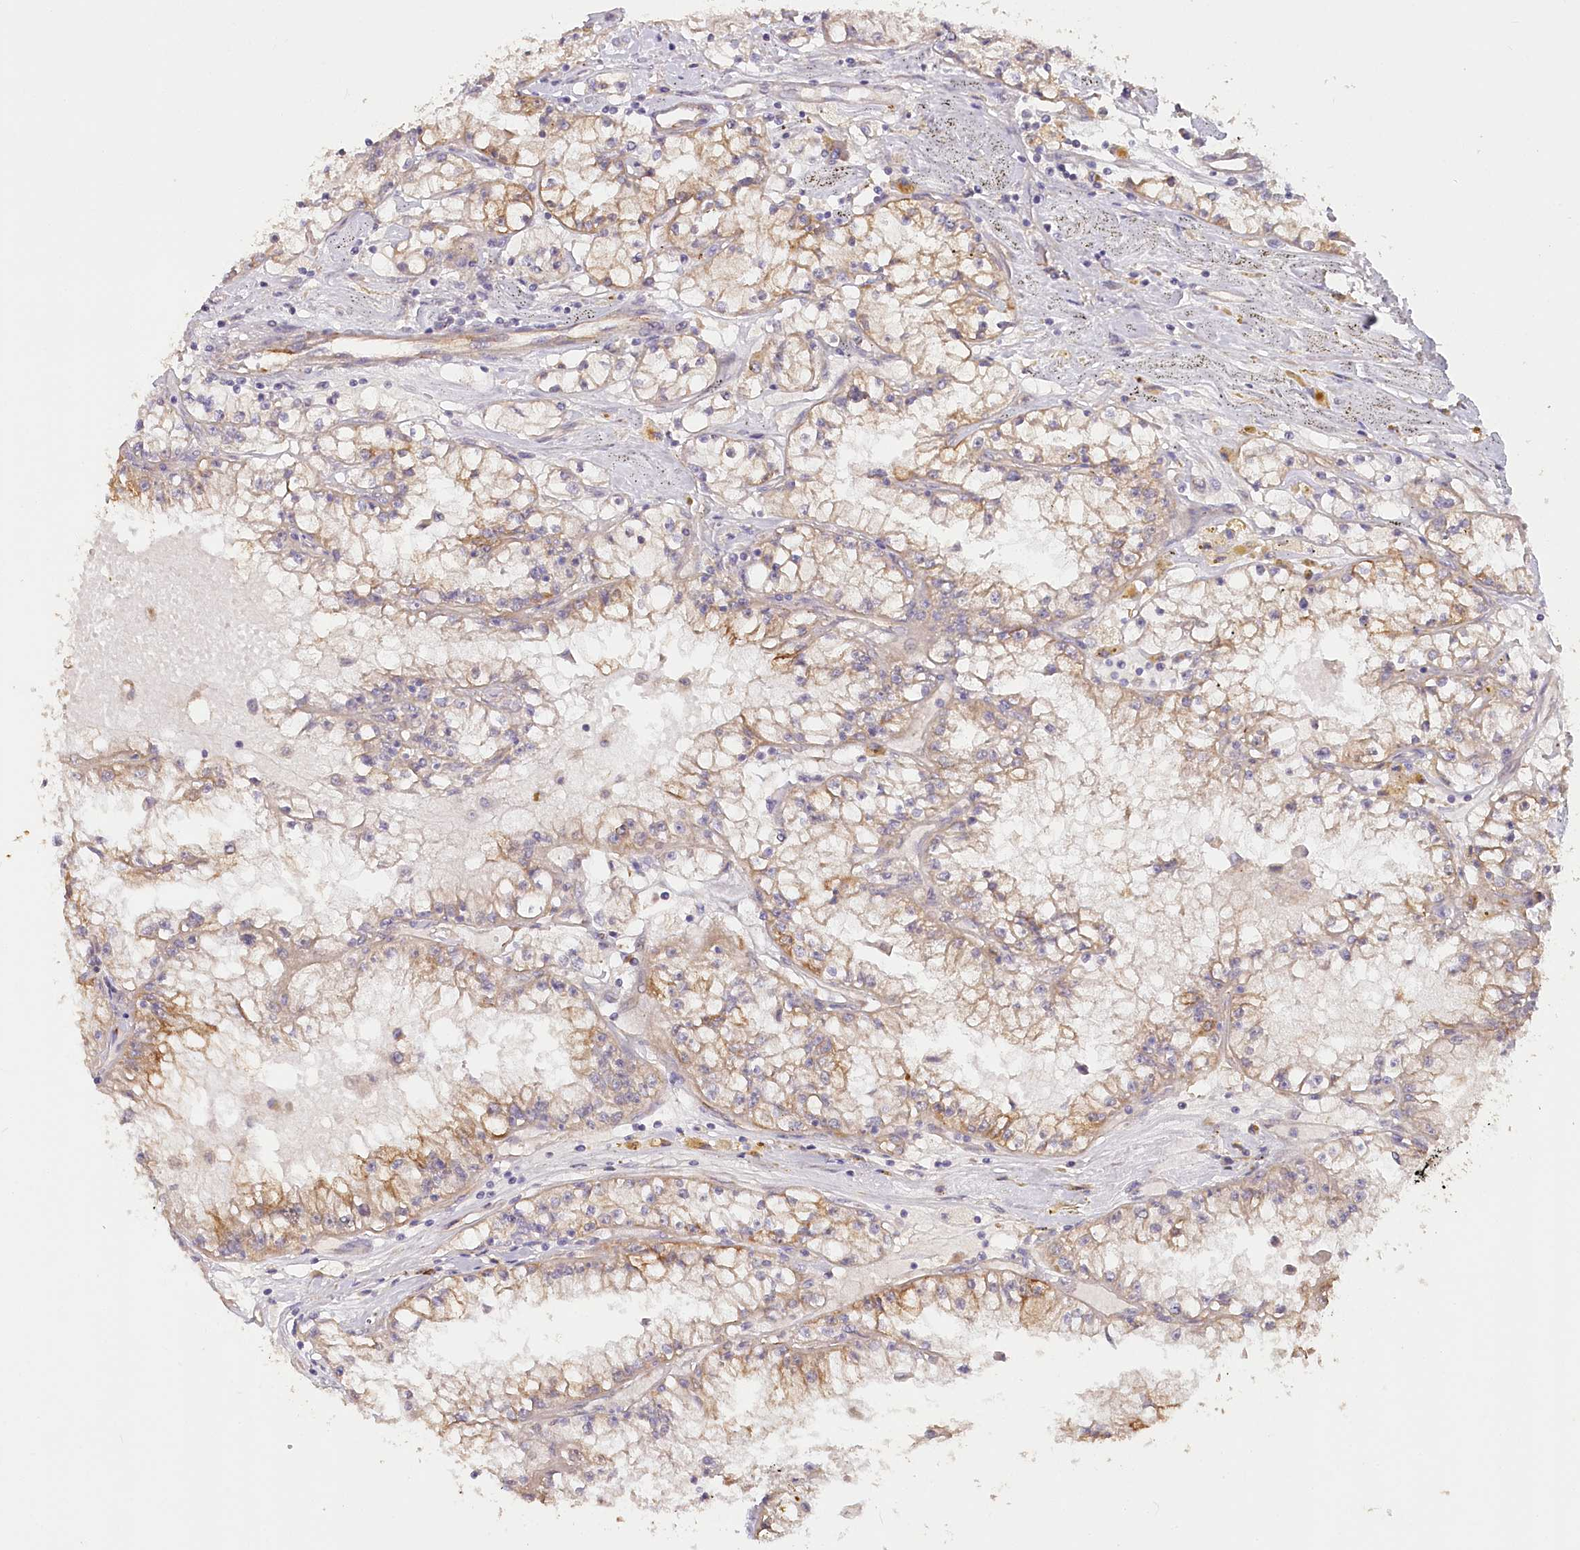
{"staining": {"intensity": "moderate", "quantity": ">75%", "location": "cytoplasmic/membranous"}, "tissue": "renal cancer", "cell_type": "Tumor cells", "image_type": "cancer", "snomed": [{"axis": "morphology", "description": "Adenocarcinoma, NOS"}, {"axis": "topography", "description": "Kidney"}], "caption": "A photomicrograph of human renal adenocarcinoma stained for a protein exhibits moderate cytoplasmic/membranous brown staining in tumor cells.", "gene": "IRAK1BP1", "patient": {"sex": "male", "age": 56}}